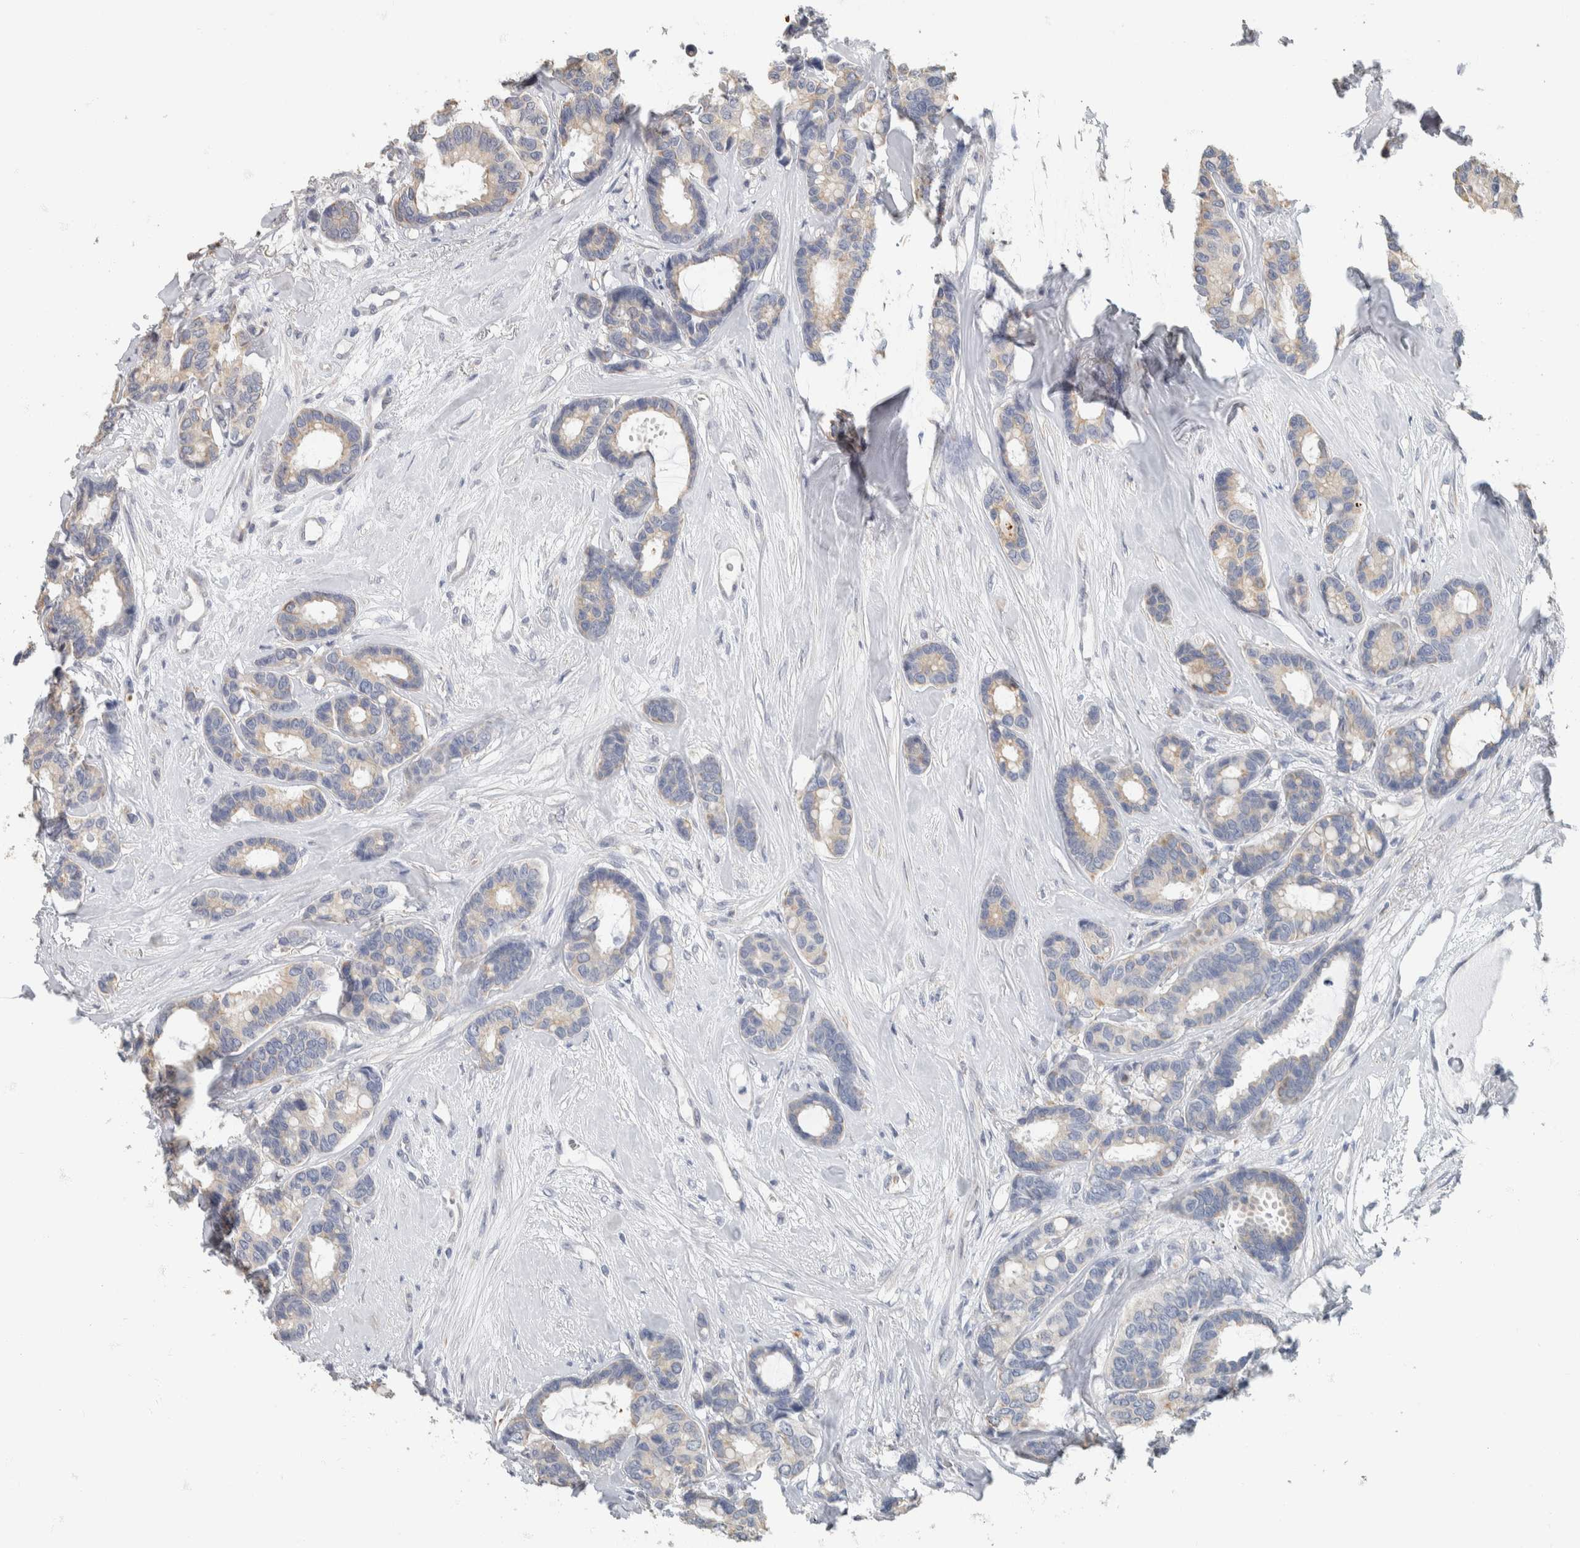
{"staining": {"intensity": "weak", "quantity": "<25%", "location": "cytoplasmic/membranous"}, "tissue": "breast cancer", "cell_type": "Tumor cells", "image_type": "cancer", "snomed": [{"axis": "morphology", "description": "Duct carcinoma"}, {"axis": "topography", "description": "Breast"}], "caption": "Breast cancer (intraductal carcinoma) was stained to show a protein in brown. There is no significant expression in tumor cells.", "gene": "NEFM", "patient": {"sex": "female", "age": 87}}